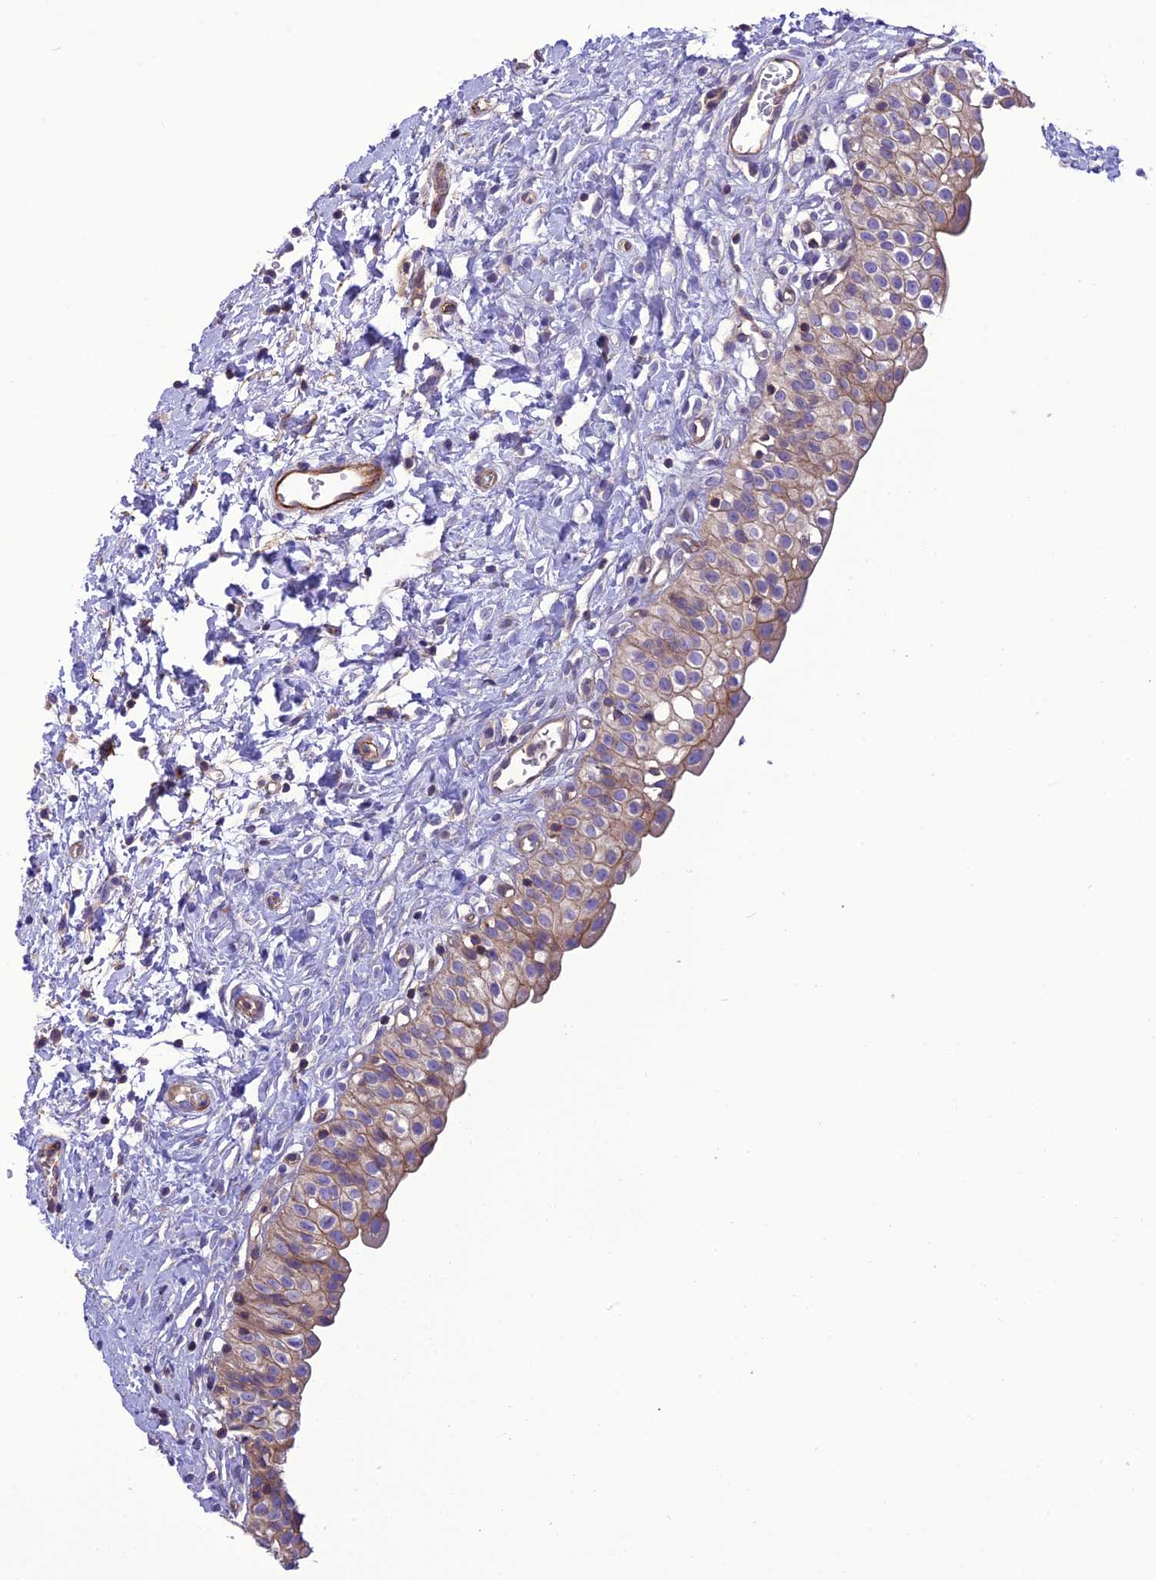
{"staining": {"intensity": "moderate", "quantity": "25%-75%", "location": "cytoplasmic/membranous"}, "tissue": "urinary bladder", "cell_type": "Urothelial cells", "image_type": "normal", "snomed": [{"axis": "morphology", "description": "Normal tissue, NOS"}, {"axis": "topography", "description": "Urinary bladder"}], "caption": "Benign urinary bladder demonstrates moderate cytoplasmic/membranous staining in about 25%-75% of urothelial cells.", "gene": "PPFIA3", "patient": {"sex": "male", "age": 51}}